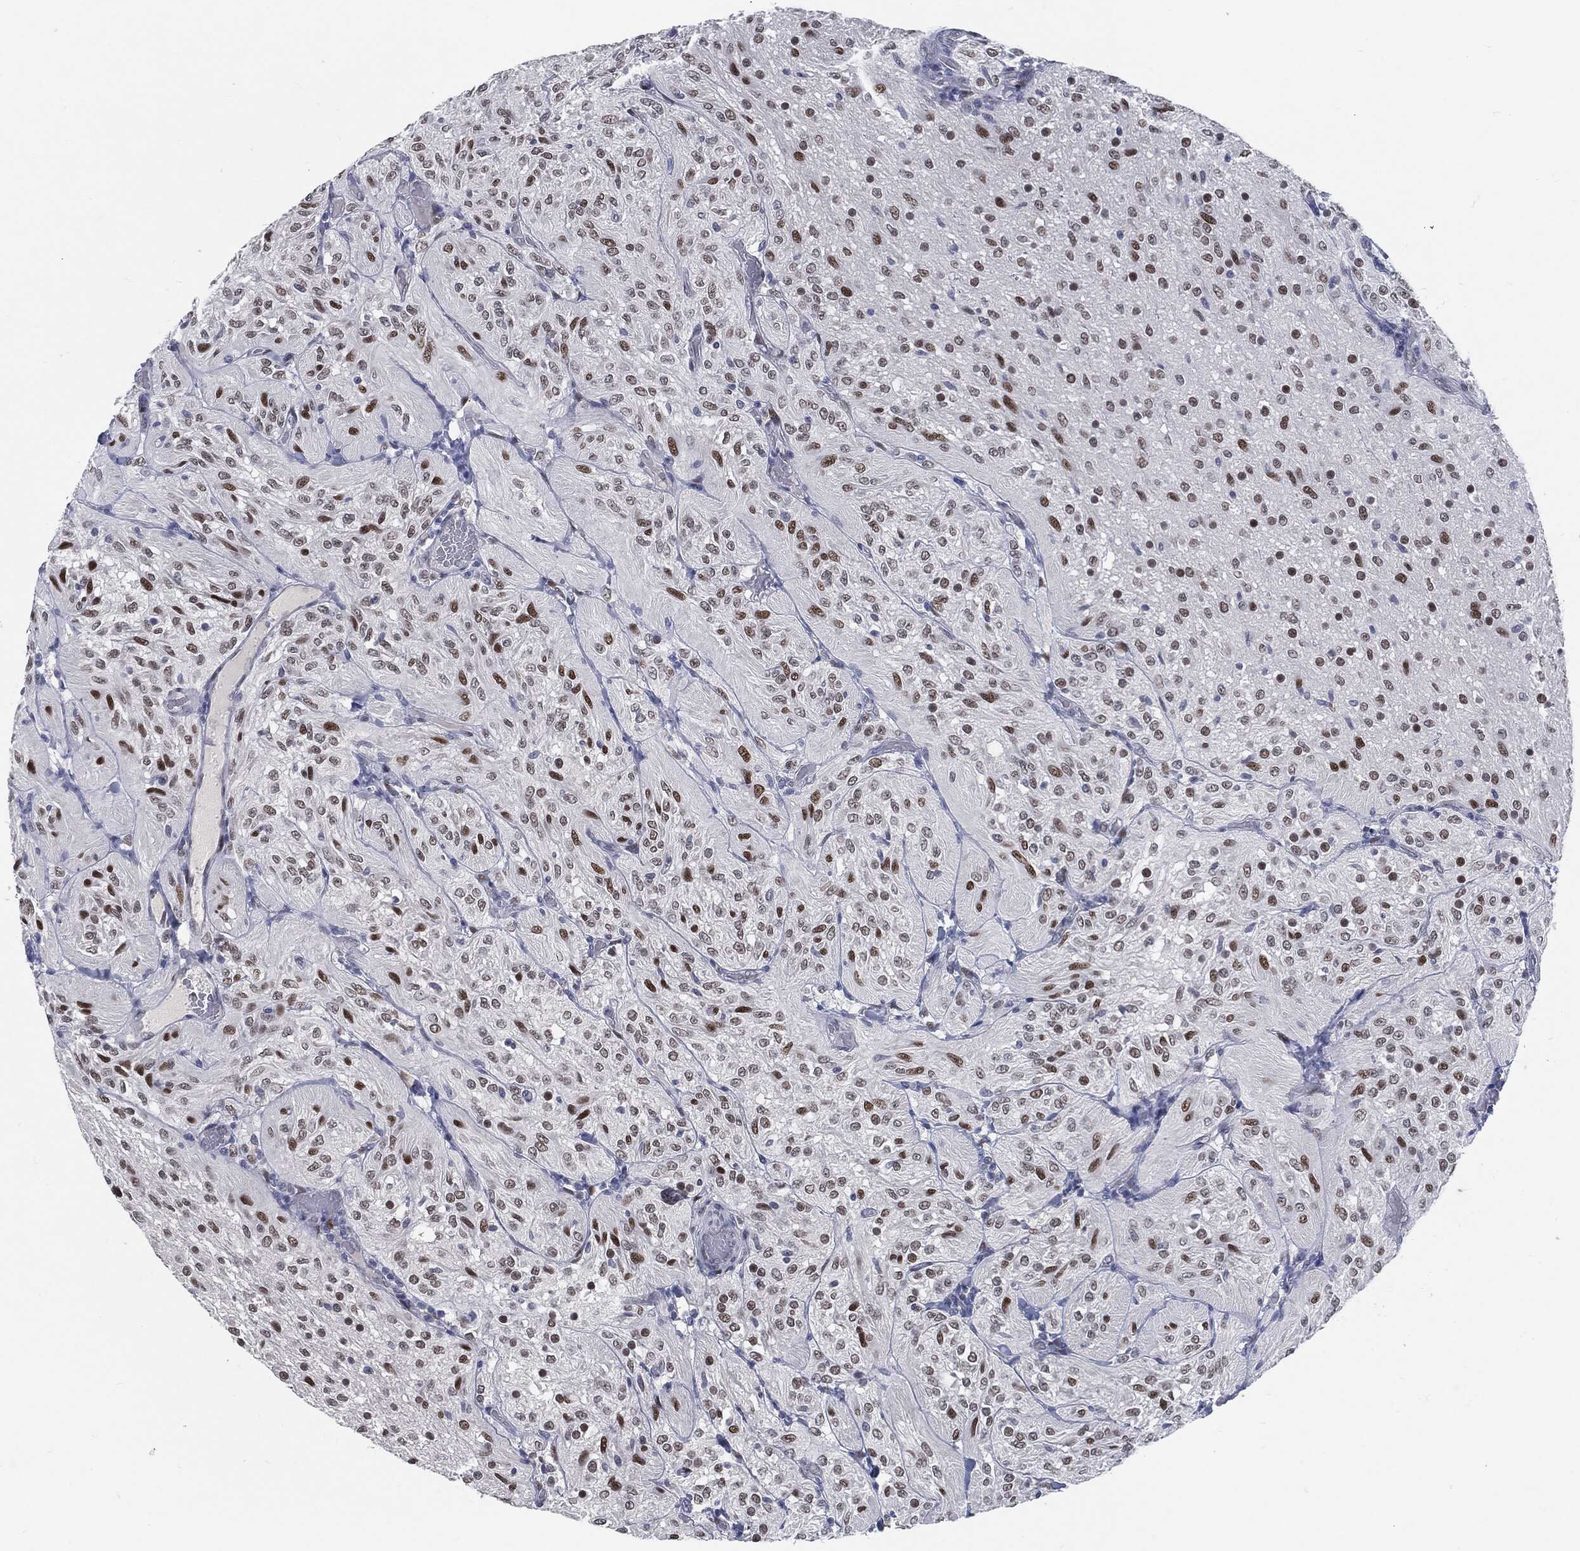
{"staining": {"intensity": "strong", "quantity": "<25%", "location": "nuclear"}, "tissue": "glioma", "cell_type": "Tumor cells", "image_type": "cancer", "snomed": [{"axis": "morphology", "description": "Glioma, malignant, Low grade"}, {"axis": "topography", "description": "Brain"}], "caption": "High-power microscopy captured an immunohistochemistry (IHC) histopathology image of malignant glioma (low-grade), revealing strong nuclear staining in about <25% of tumor cells.", "gene": "PROM1", "patient": {"sex": "male", "age": 3}}